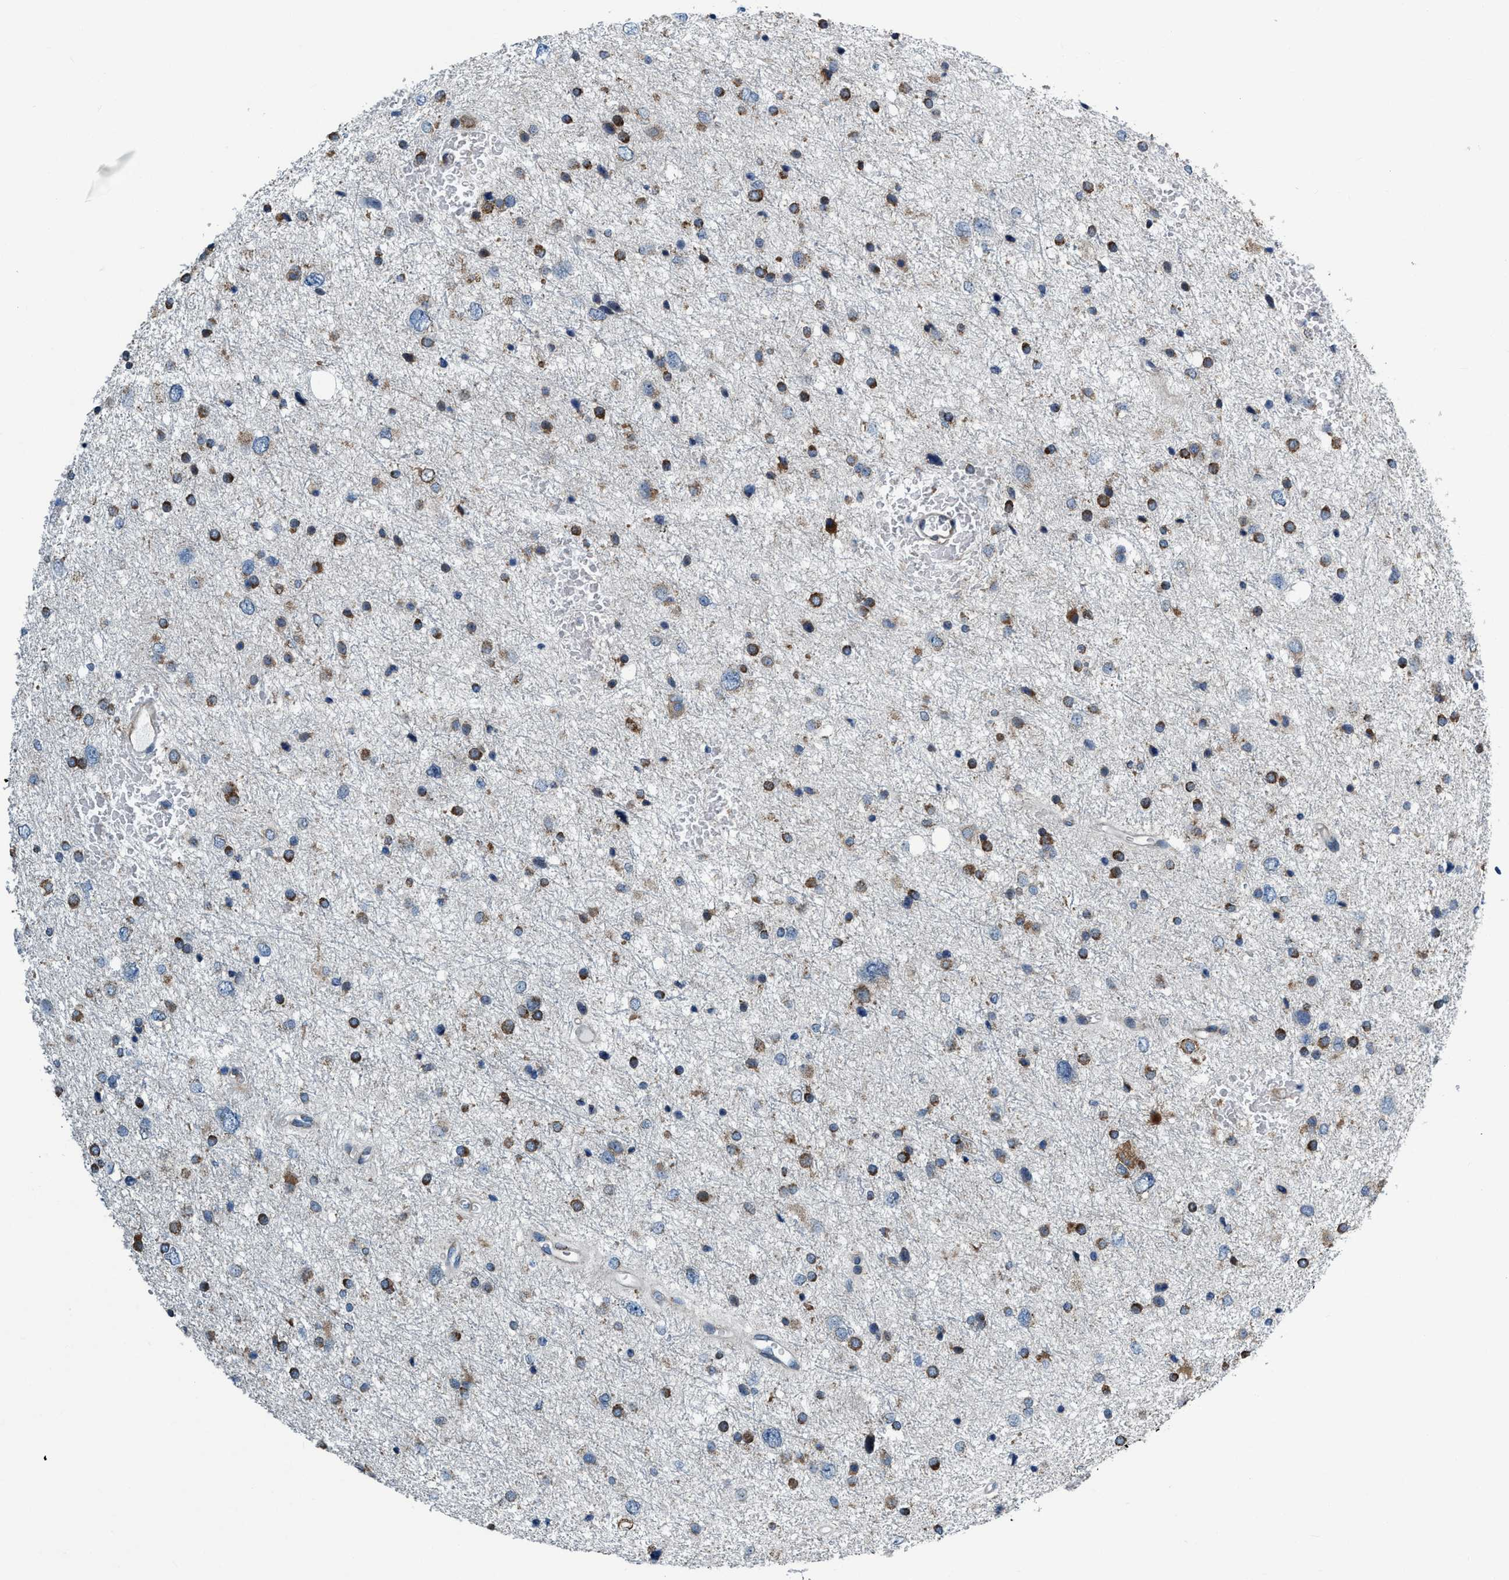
{"staining": {"intensity": "strong", "quantity": ">75%", "location": "cytoplasmic/membranous"}, "tissue": "glioma", "cell_type": "Tumor cells", "image_type": "cancer", "snomed": [{"axis": "morphology", "description": "Glioma, malignant, Low grade"}, {"axis": "topography", "description": "Brain"}], "caption": "A histopathology image of glioma stained for a protein demonstrates strong cytoplasmic/membranous brown staining in tumor cells.", "gene": "ARMC9", "patient": {"sex": "female", "age": 37}}